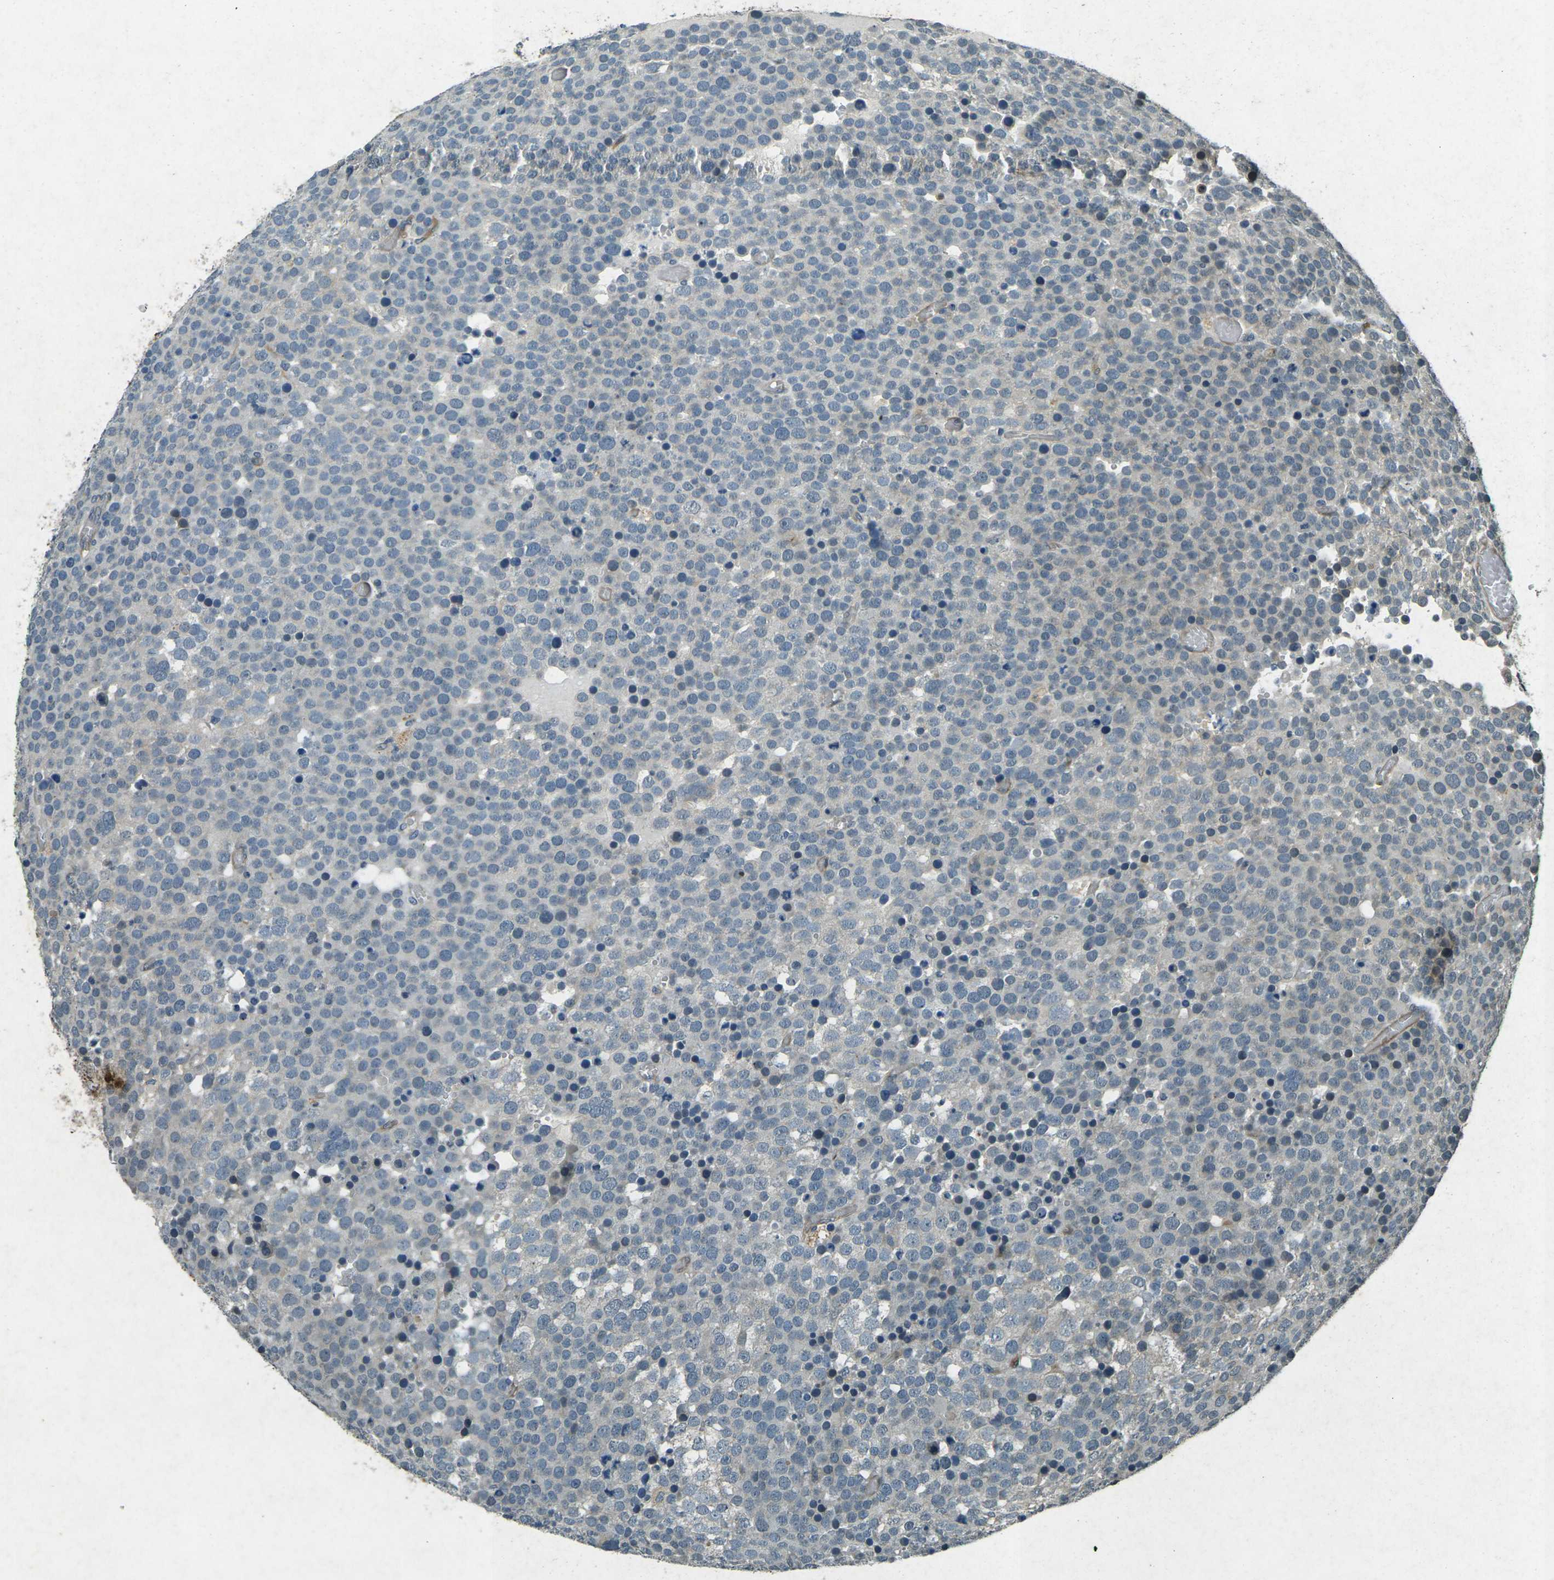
{"staining": {"intensity": "moderate", "quantity": "<25%", "location": "cytoplasmic/membranous"}, "tissue": "testis cancer", "cell_type": "Tumor cells", "image_type": "cancer", "snomed": [{"axis": "morphology", "description": "Seminoma, NOS"}, {"axis": "topography", "description": "Testis"}], "caption": "Immunohistochemical staining of human testis seminoma demonstrates low levels of moderate cytoplasmic/membranous staining in about <25% of tumor cells.", "gene": "PDE2A", "patient": {"sex": "male", "age": 71}}